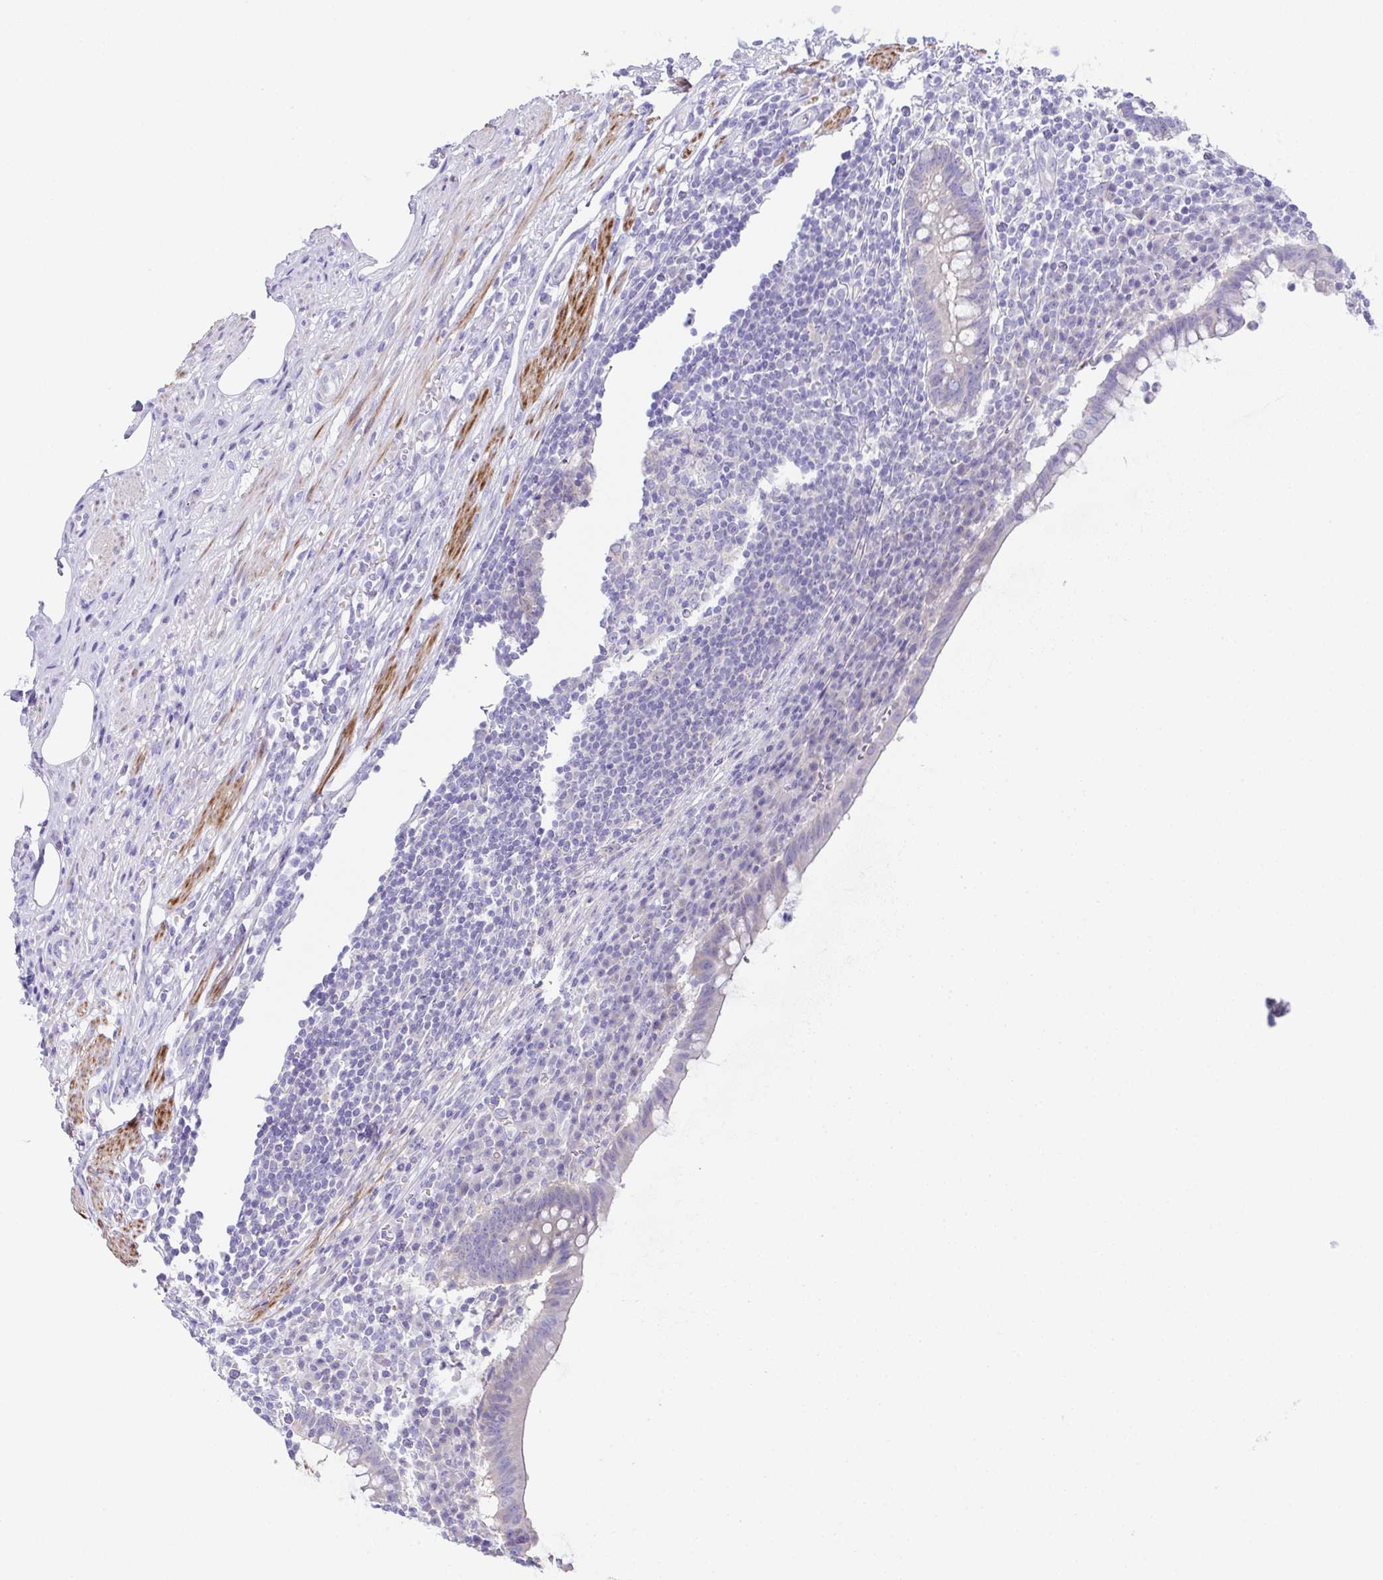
{"staining": {"intensity": "moderate", "quantity": ">75%", "location": "cytoplasmic/membranous"}, "tissue": "appendix", "cell_type": "Glandular cells", "image_type": "normal", "snomed": [{"axis": "morphology", "description": "Normal tissue, NOS"}, {"axis": "topography", "description": "Appendix"}], "caption": "Immunohistochemical staining of unremarkable human appendix shows medium levels of moderate cytoplasmic/membranous staining in about >75% of glandular cells.", "gene": "CFAP97D1", "patient": {"sex": "female", "age": 56}}